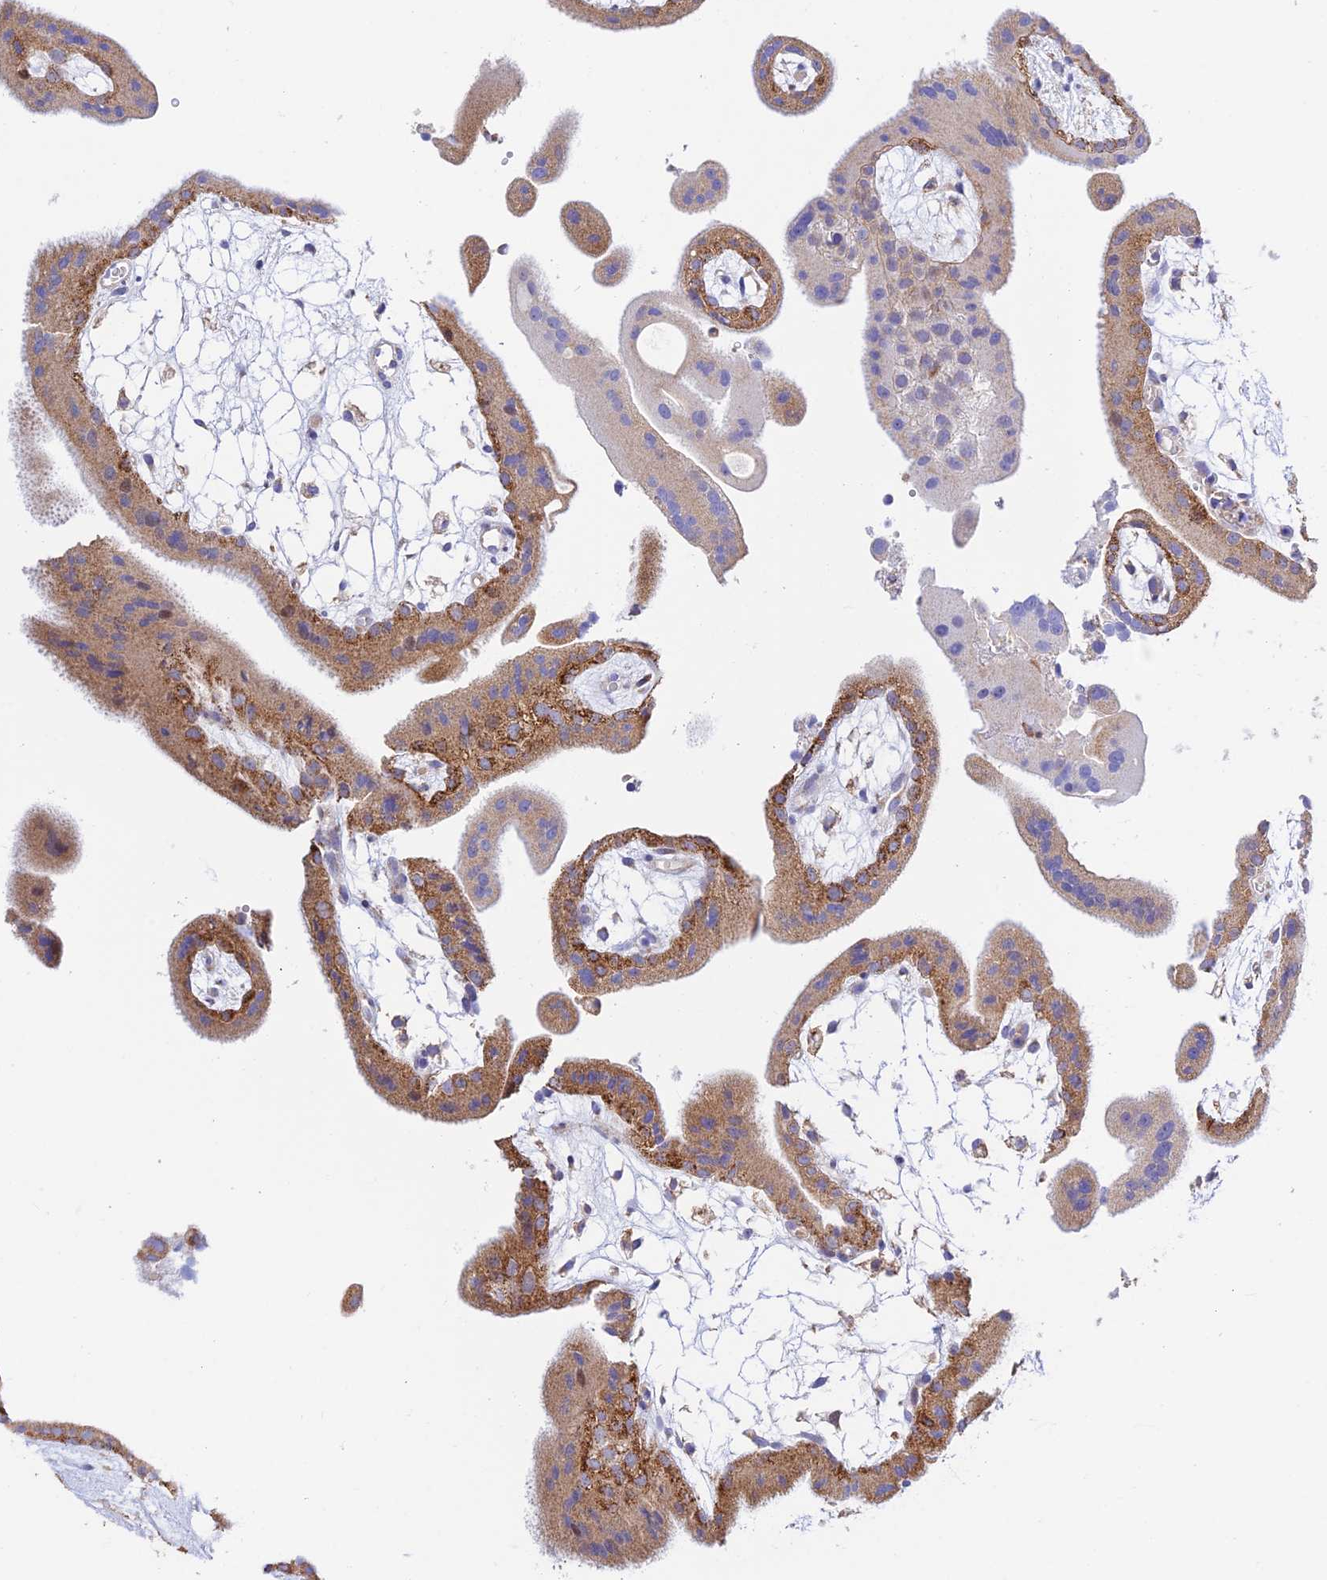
{"staining": {"intensity": "moderate", "quantity": "25%-75%", "location": "cytoplasmic/membranous"}, "tissue": "placenta", "cell_type": "Decidual cells", "image_type": "normal", "snomed": [{"axis": "morphology", "description": "Normal tissue, NOS"}, {"axis": "topography", "description": "Placenta"}], "caption": "IHC staining of benign placenta, which demonstrates medium levels of moderate cytoplasmic/membranous positivity in approximately 25%-75% of decidual cells indicating moderate cytoplasmic/membranous protein staining. The staining was performed using DAB (3,3'-diaminobenzidine) (brown) for protein detection and nuclei were counterstained in hematoxylin (blue).", "gene": "PRIM1", "patient": {"sex": "female", "age": 18}}